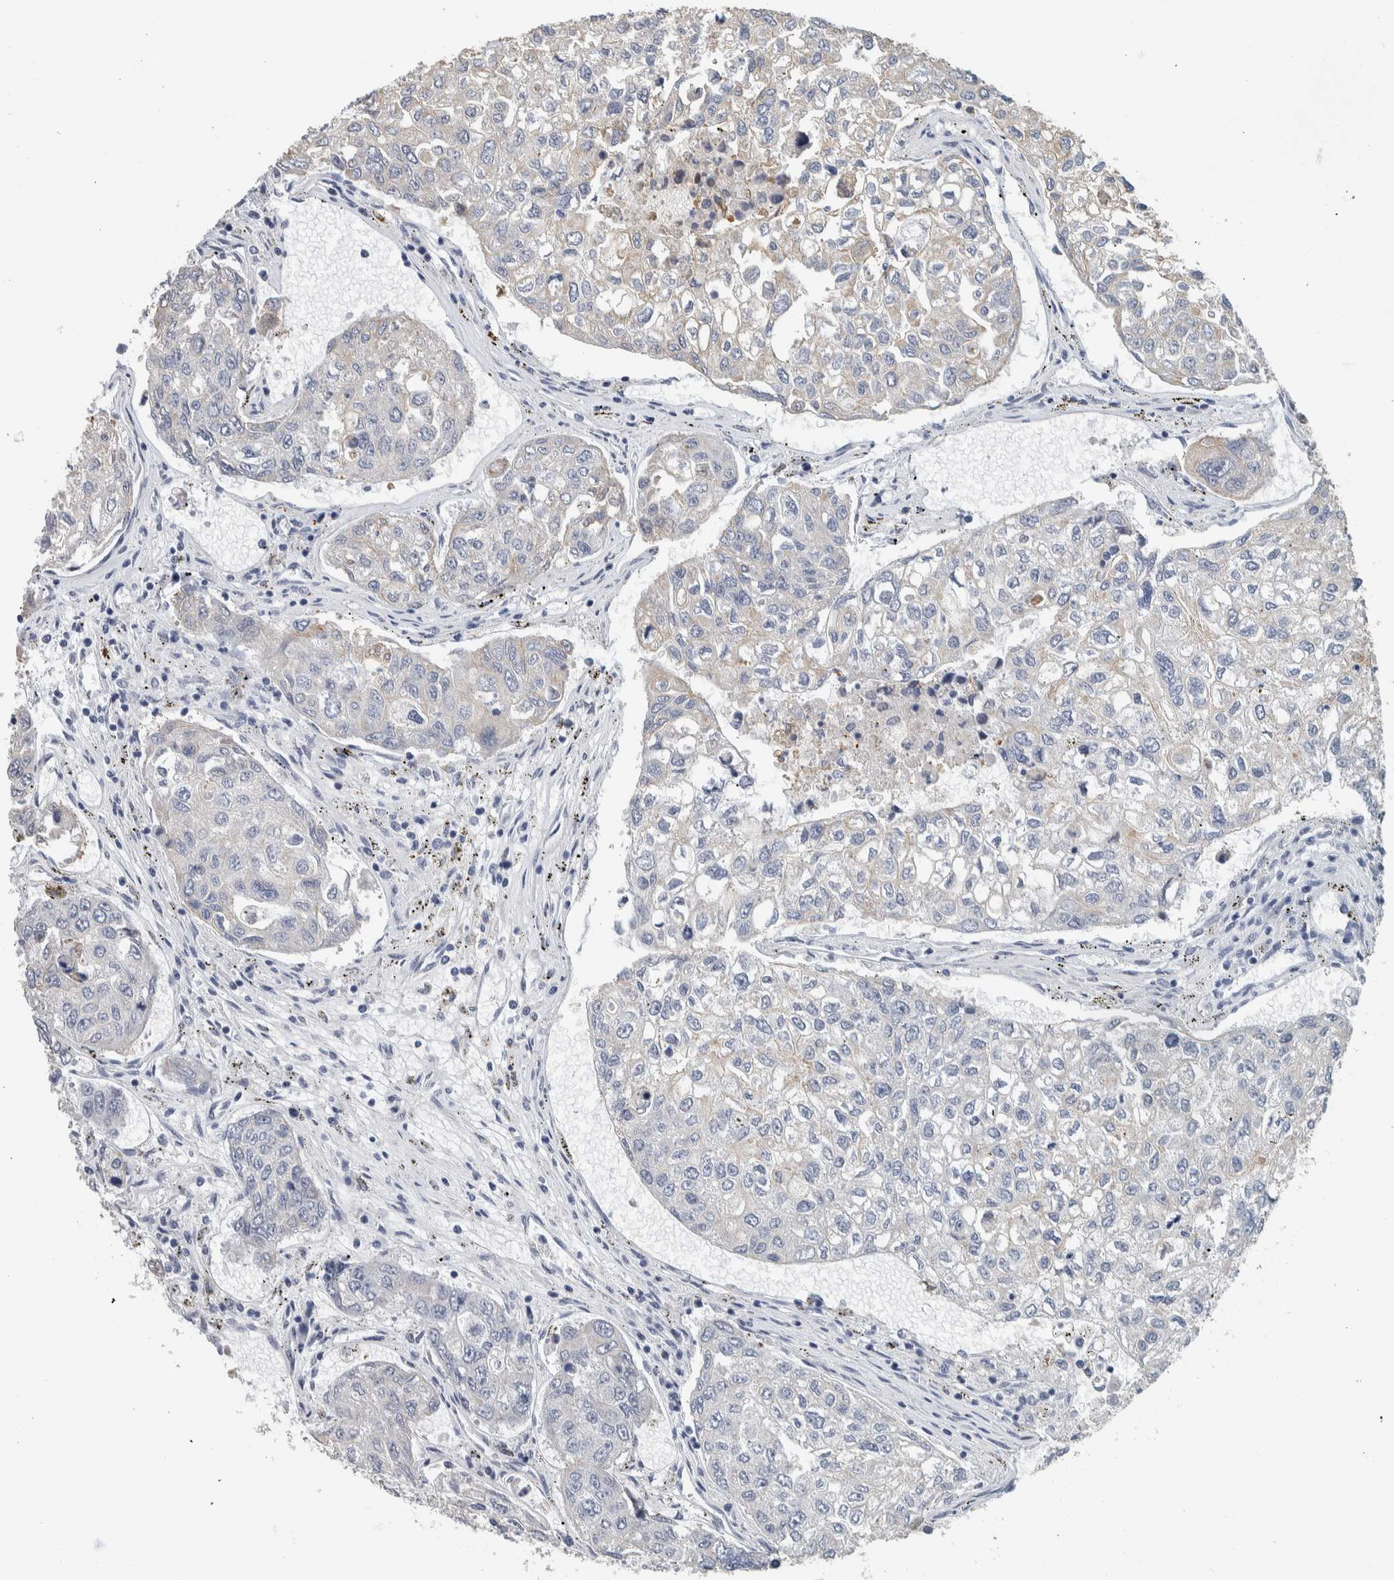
{"staining": {"intensity": "weak", "quantity": "<25%", "location": "cytoplasmic/membranous"}, "tissue": "urothelial cancer", "cell_type": "Tumor cells", "image_type": "cancer", "snomed": [{"axis": "morphology", "description": "Urothelial carcinoma, High grade"}, {"axis": "topography", "description": "Lymph node"}, {"axis": "topography", "description": "Urinary bladder"}], "caption": "Human urothelial cancer stained for a protein using immunohistochemistry shows no staining in tumor cells.", "gene": "NEFM", "patient": {"sex": "male", "age": 51}}